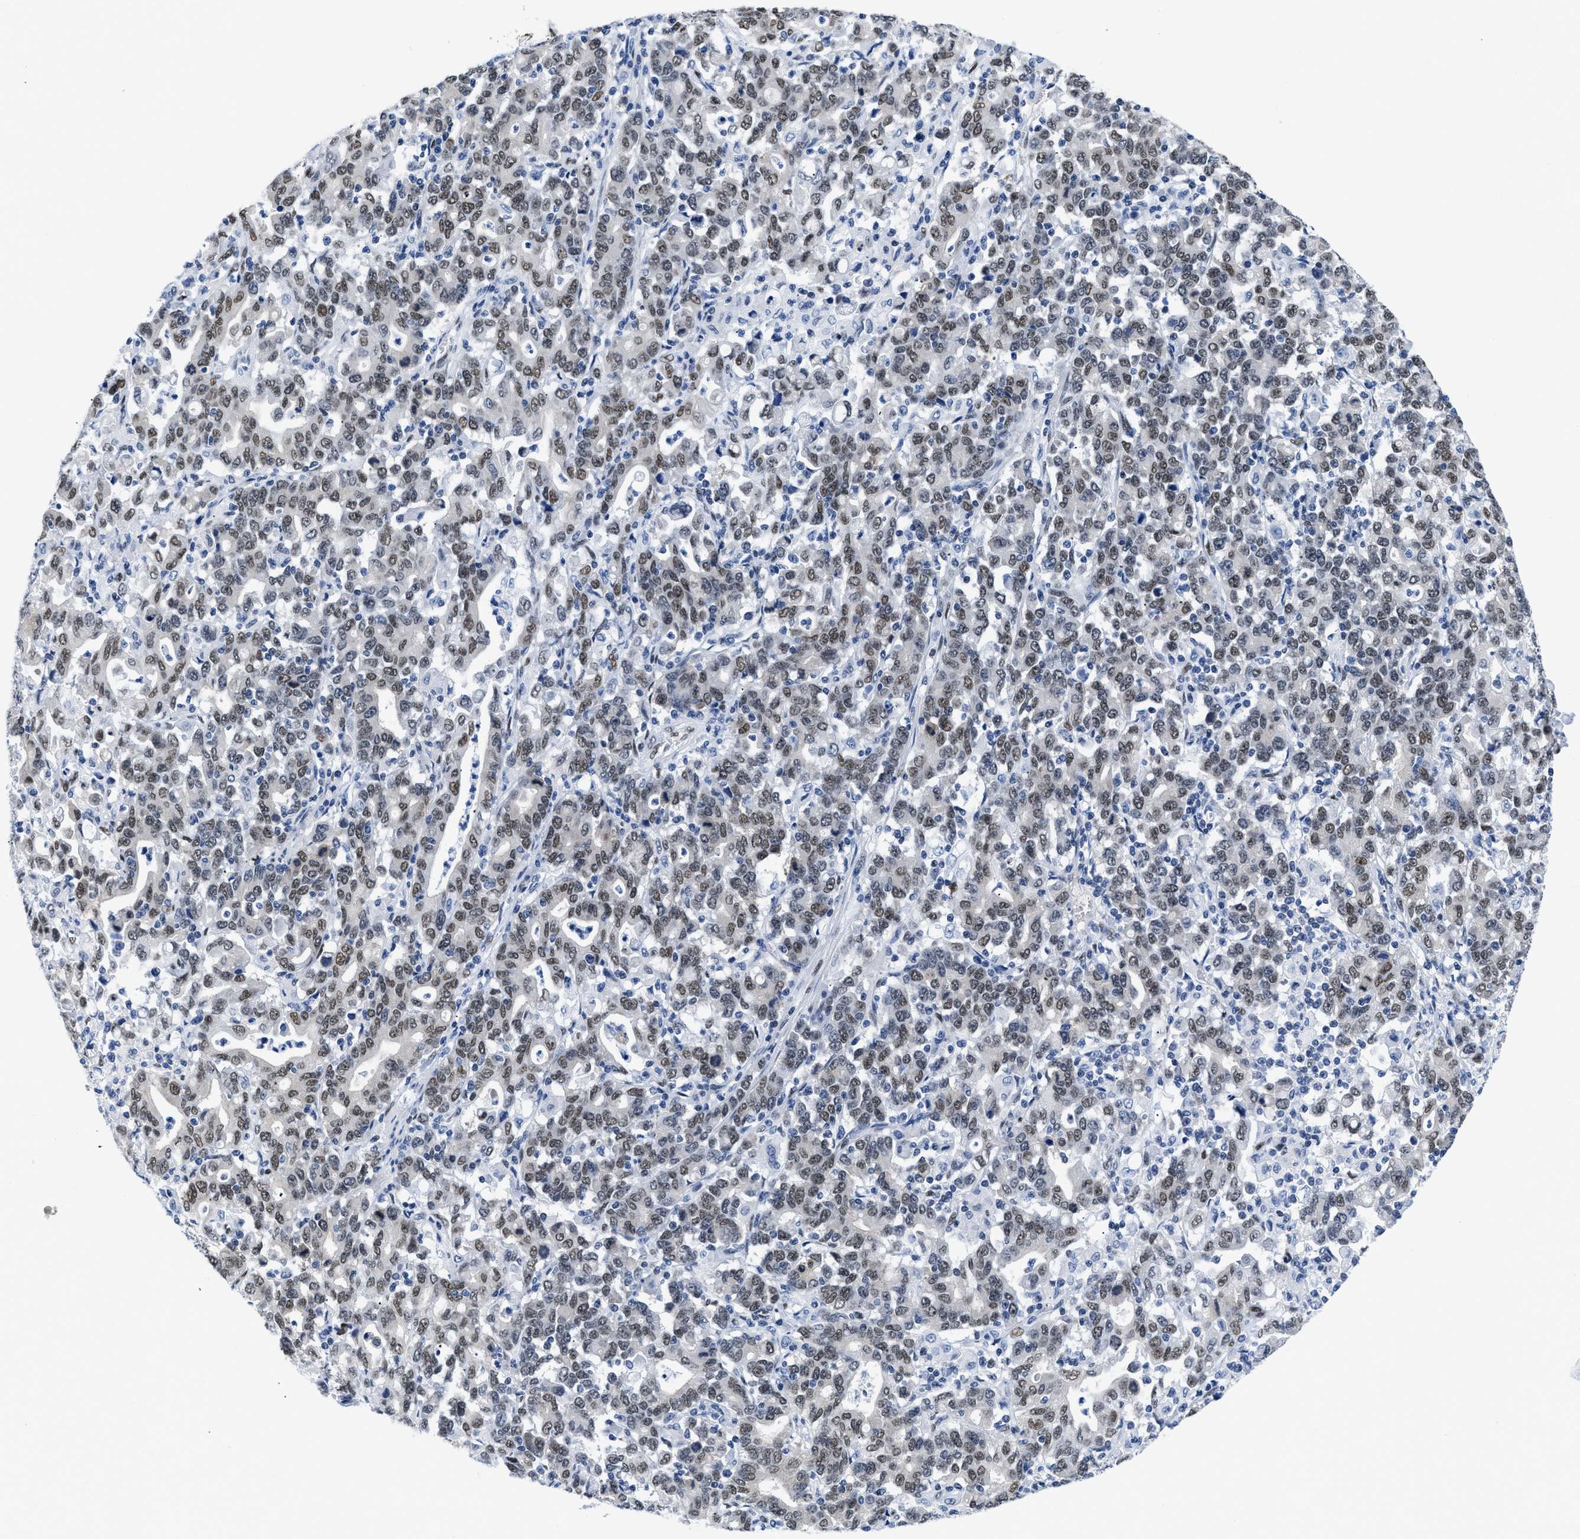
{"staining": {"intensity": "moderate", "quantity": ">75%", "location": "nuclear"}, "tissue": "stomach cancer", "cell_type": "Tumor cells", "image_type": "cancer", "snomed": [{"axis": "morphology", "description": "Adenocarcinoma, NOS"}, {"axis": "topography", "description": "Stomach, upper"}], "caption": "A micrograph of human stomach adenocarcinoma stained for a protein exhibits moderate nuclear brown staining in tumor cells.", "gene": "CTBP1", "patient": {"sex": "male", "age": 69}}